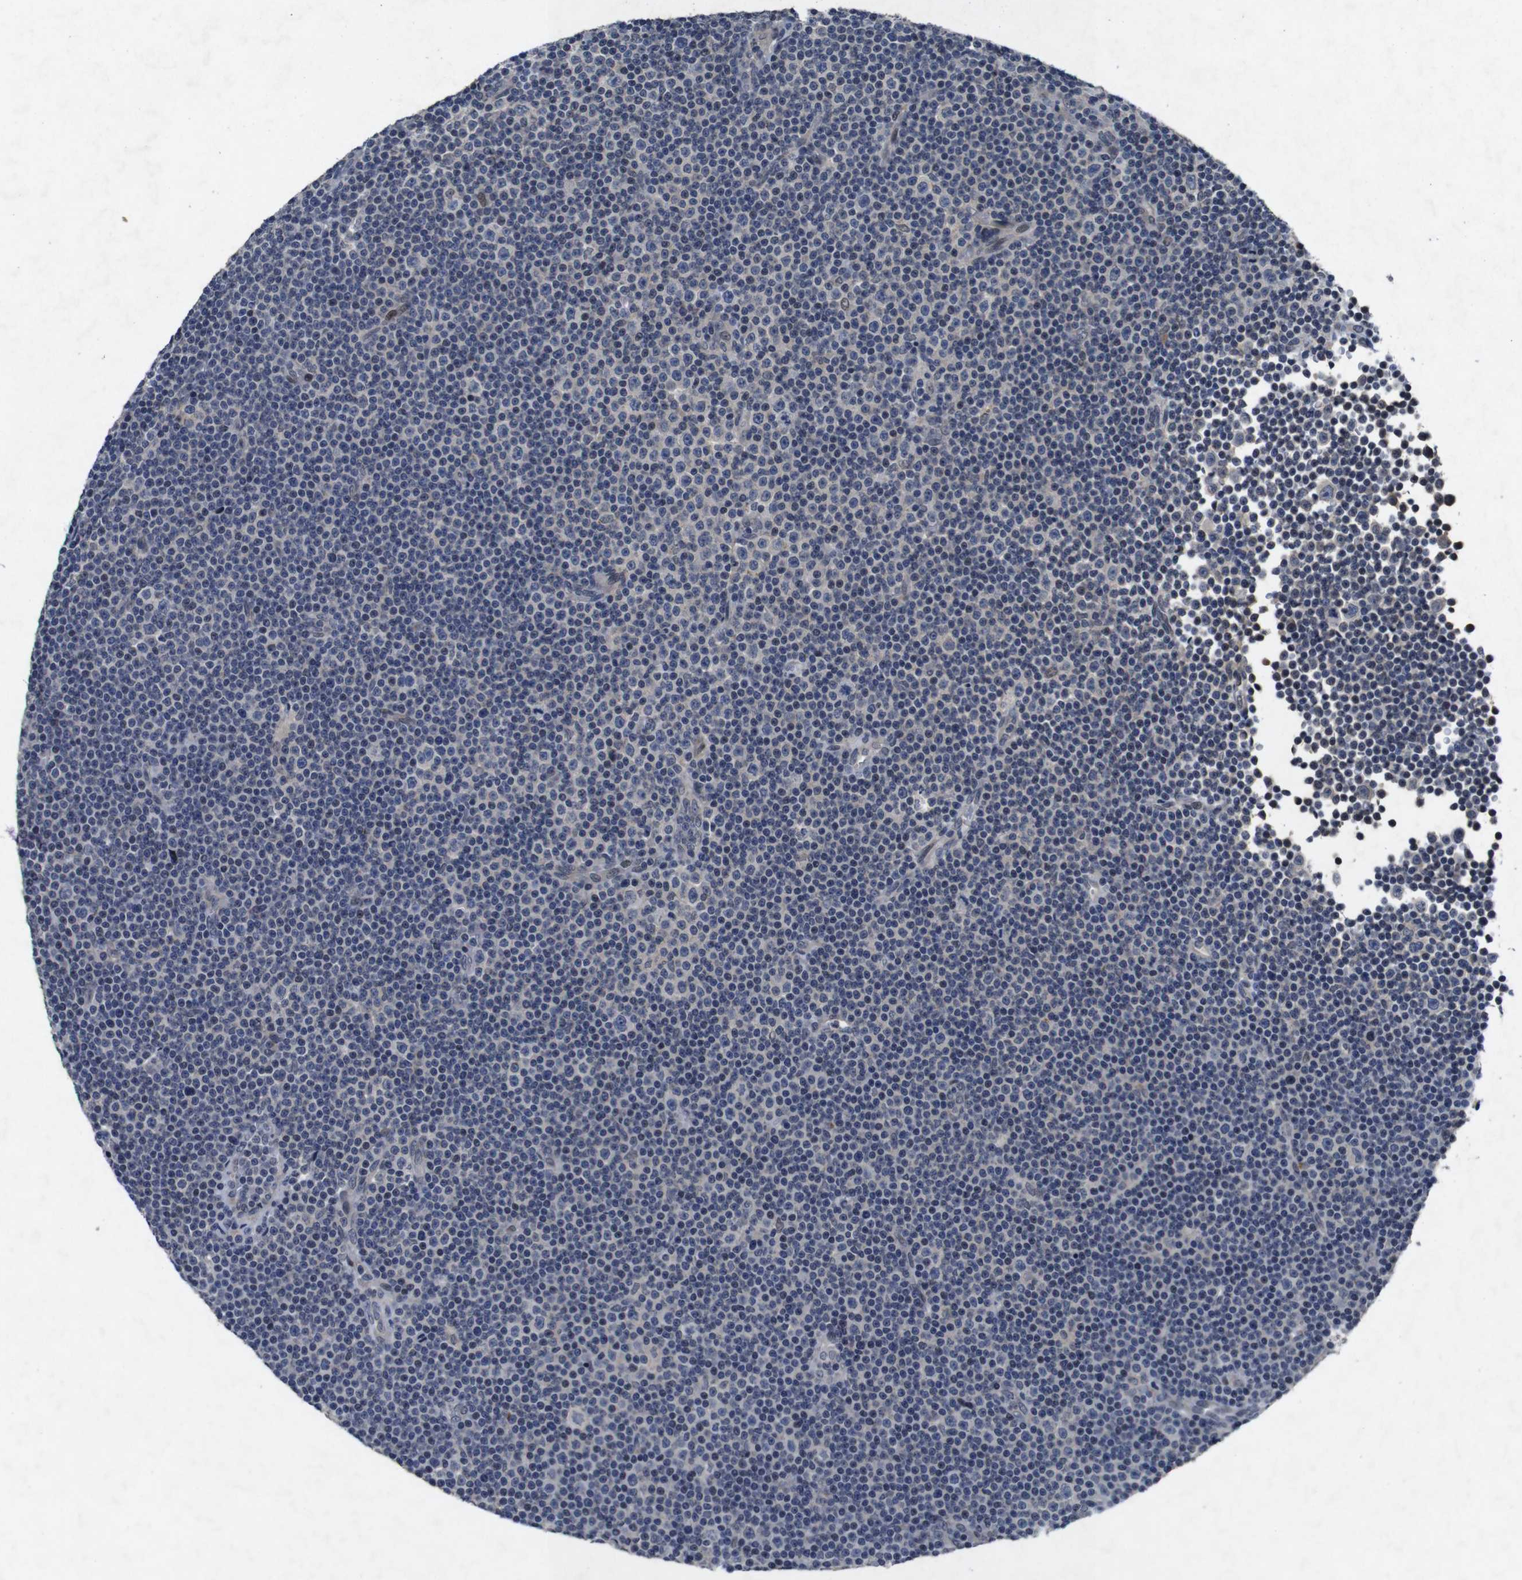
{"staining": {"intensity": "negative", "quantity": "none", "location": "none"}, "tissue": "lymphoma", "cell_type": "Tumor cells", "image_type": "cancer", "snomed": [{"axis": "morphology", "description": "Malignant lymphoma, non-Hodgkin's type, Low grade"}, {"axis": "topography", "description": "Lymph node"}], "caption": "DAB (3,3'-diaminobenzidine) immunohistochemical staining of malignant lymphoma, non-Hodgkin's type (low-grade) reveals no significant positivity in tumor cells.", "gene": "AKT3", "patient": {"sex": "female", "age": 67}}